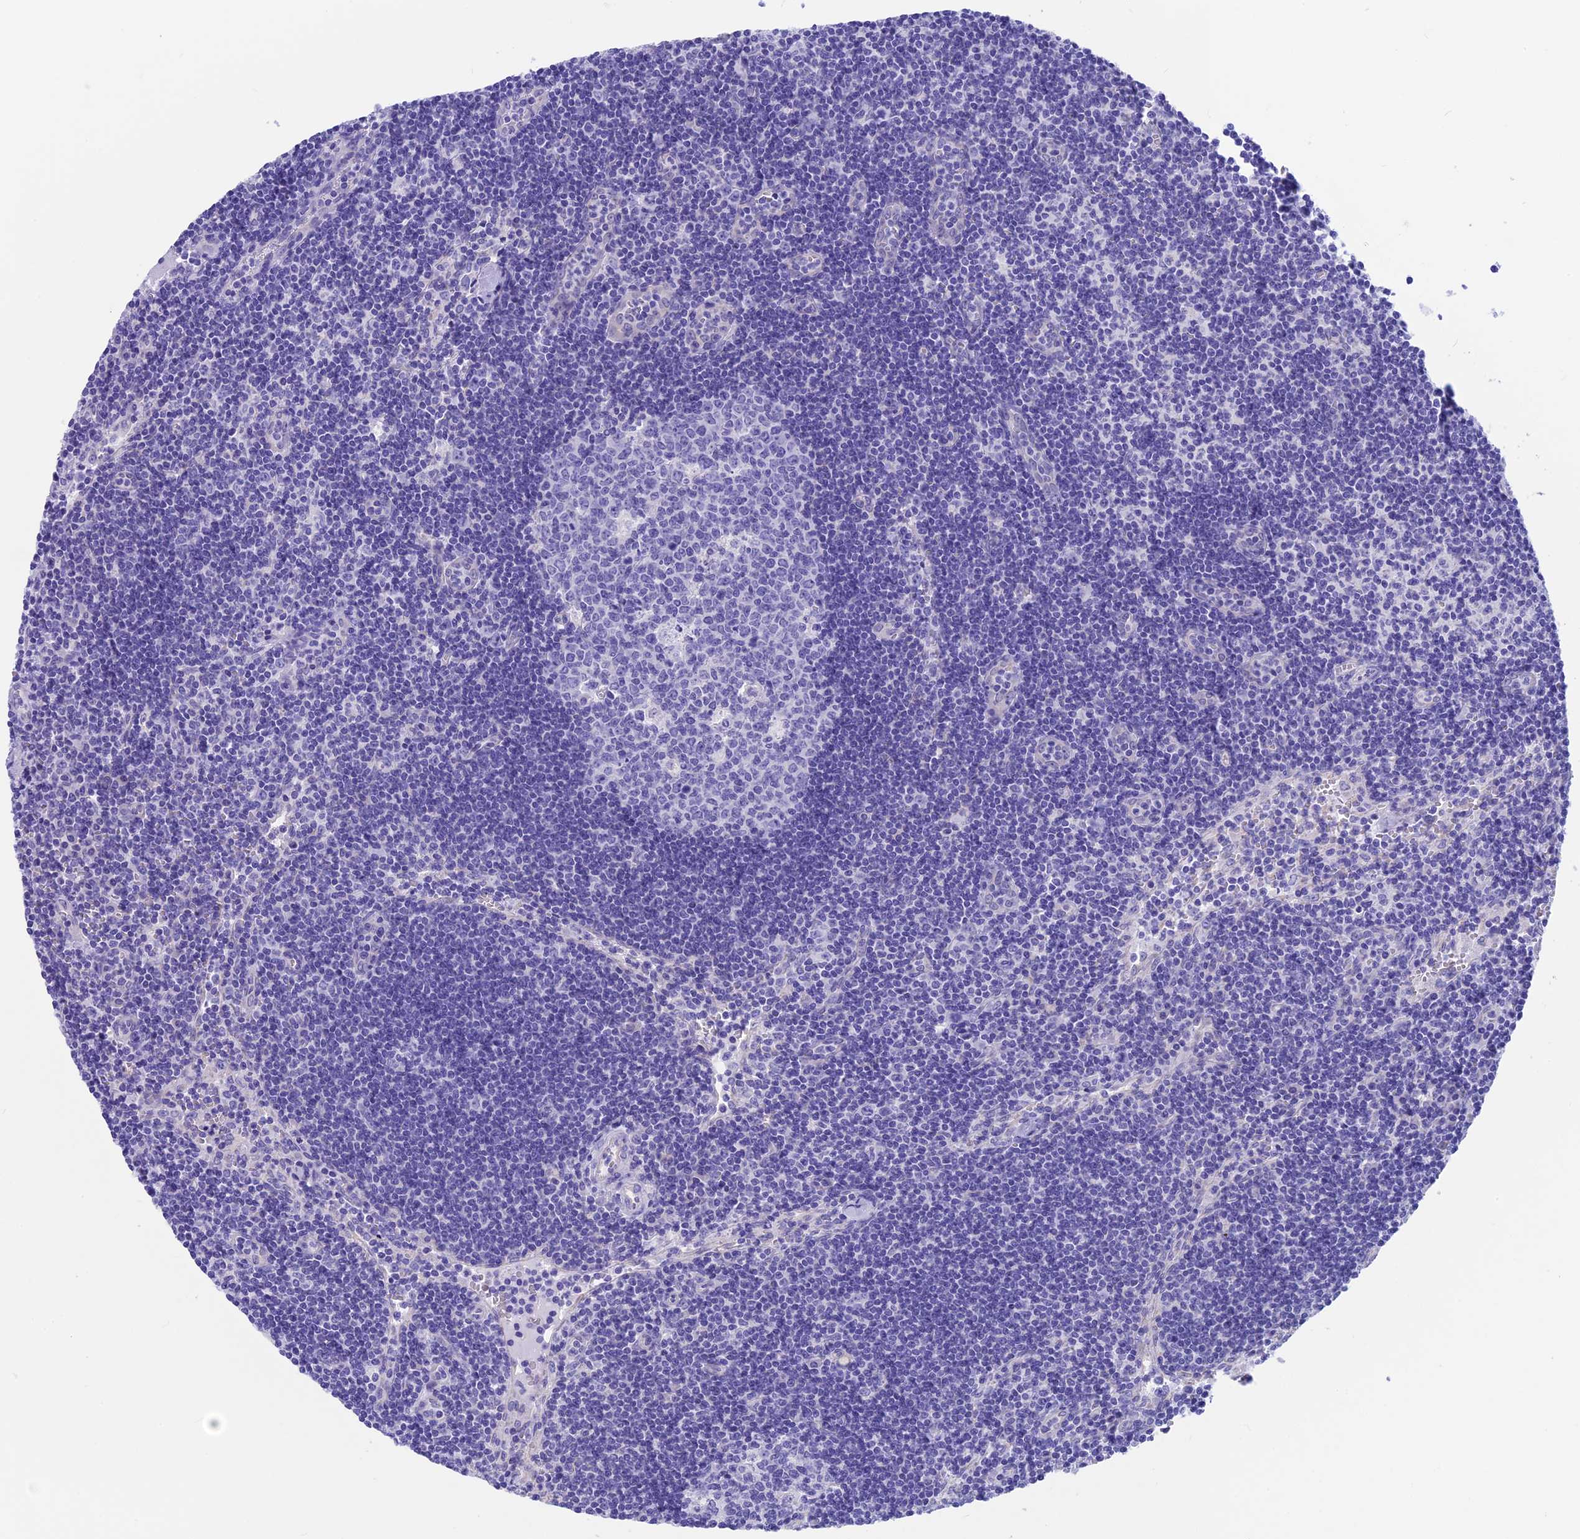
{"staining": {"intensity": "negative", "quantity": "none", "location": "none"}, "tissue": "lymph node", "cell_type": "Germinal center cells", "image_type": "normal", "snomed": [{"axis": "morphology", "description": "Normal tissue, NOS"}, {"axis": "topography", "description": "Lymph node"}], "caption": "The IHC micrograph has no significant expression in germinal center cells of lymph node. Brightfield microscopy of immunohistochemistry stained with DAB (brown) and hematoxylin (blue), captured at high magnification.", "gene": "GNGT2", "patient": {"sex": "female", "age": 32}}